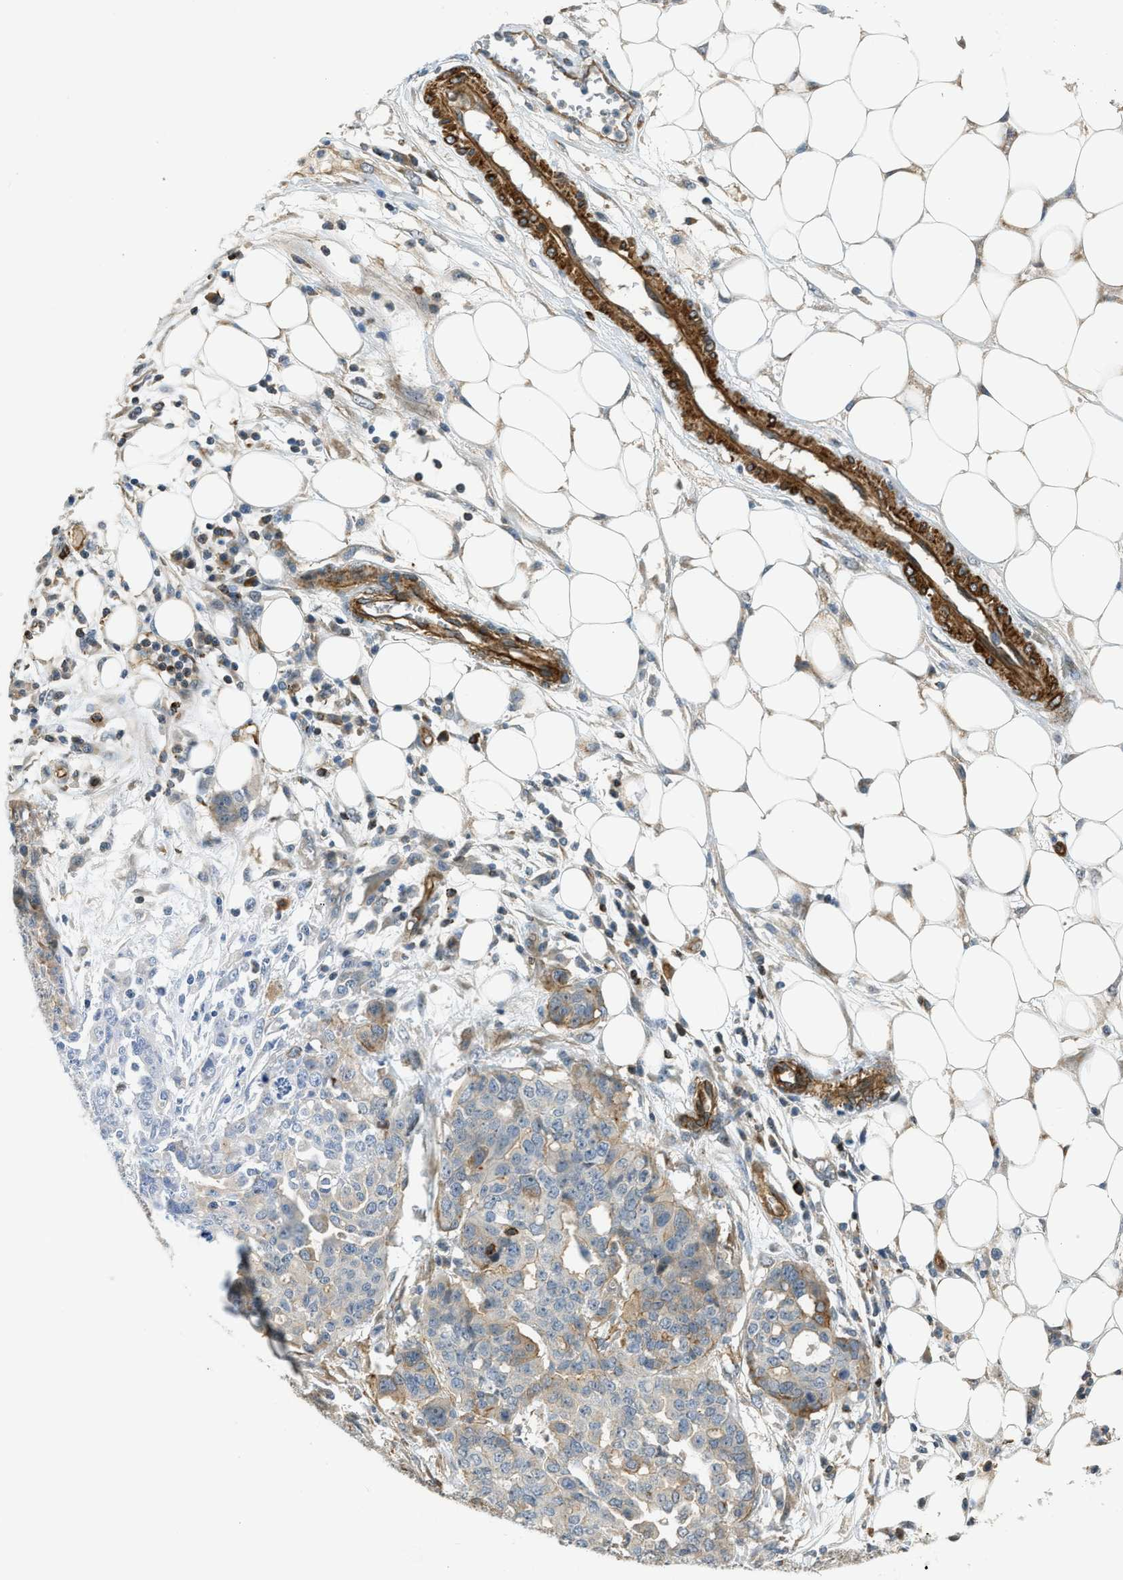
{"staining": {"intensity": "moderate", "quantity": "25%-75%", "location": "cytoplasmic/membranous"}, "tissue": "ovarian cancer", "cell_type": "Tumor cells", "image_type": "cancer", "snomed": [{"axis": "morphology", "description": "Cystadenocarcinoma, serous, NOS"}, {"axis": "topography", "description": "Soft tissue"}, {"axis": "topography", "description": "Ovary"}], "caption": "Ovarian cancer was stained to show a protein in brown. There is medium levels of moderate cytoplasmic/membranous staining in approximately 25%-75% of tumor cells. (brown staining indicates protein expression, while blue staining denotes nuclei).", "gene": "KIAA1671", "patient": {"sex": "female", "age": 57}}